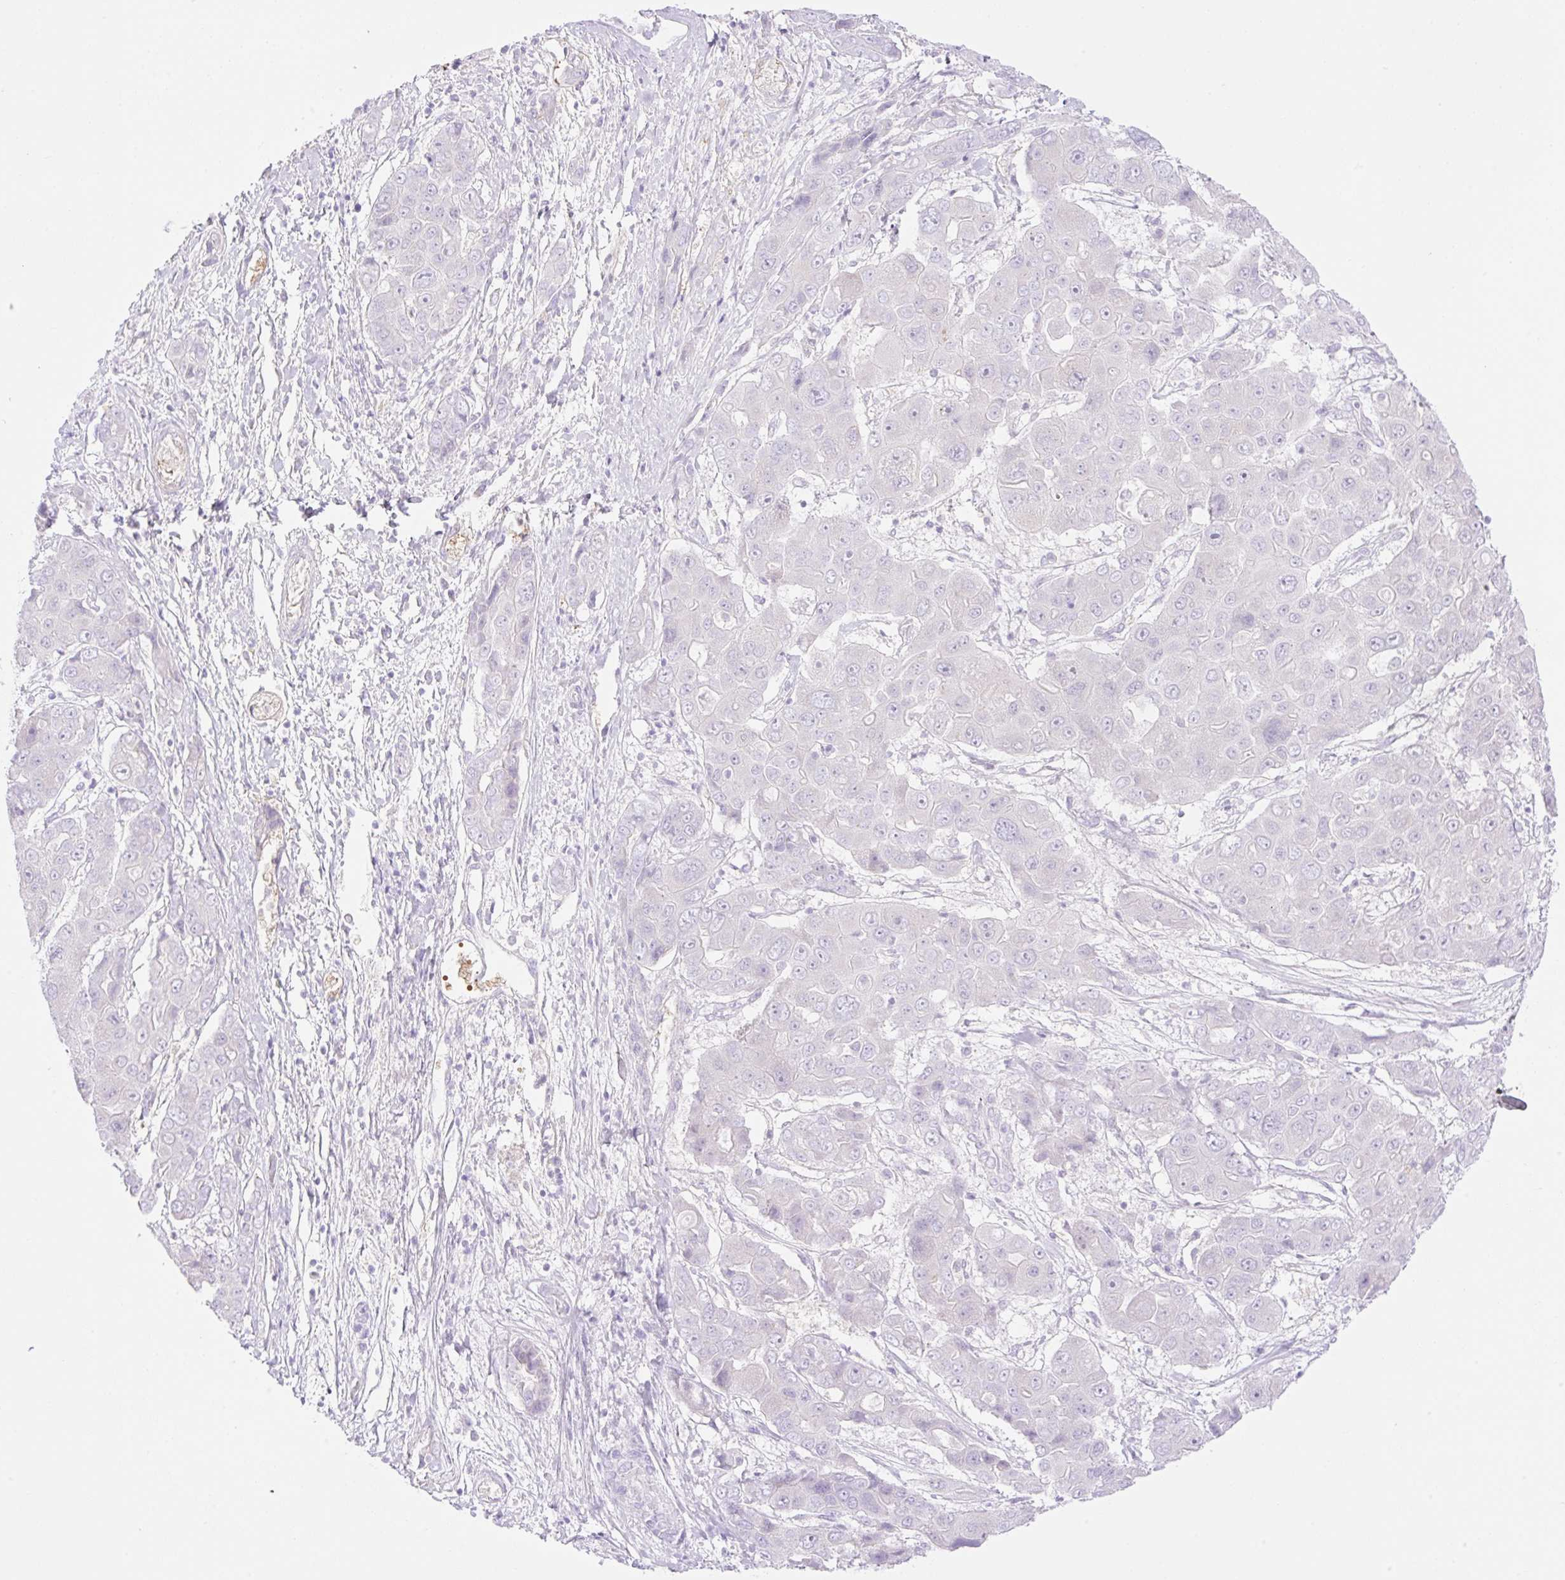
{"staining": {"intensity": "negative", "quantity": "none", "location": "none"}, "tissue": "liver cancer", "cell_type": "Tumor cells", "image_type": "cancer", "snomed": [{"axis": "morphology", "description": "Cholangiocarcinoma"}, {"axis": "topography", "description": "Liver"}], "caption": "High power microscopy histopathology image of an IHC image of cholangiocarcinoma (liver), revealing no significant positivity in tumor cells.", "gene": "CDX1", "patient": {"sex": "male", "age": 67}}